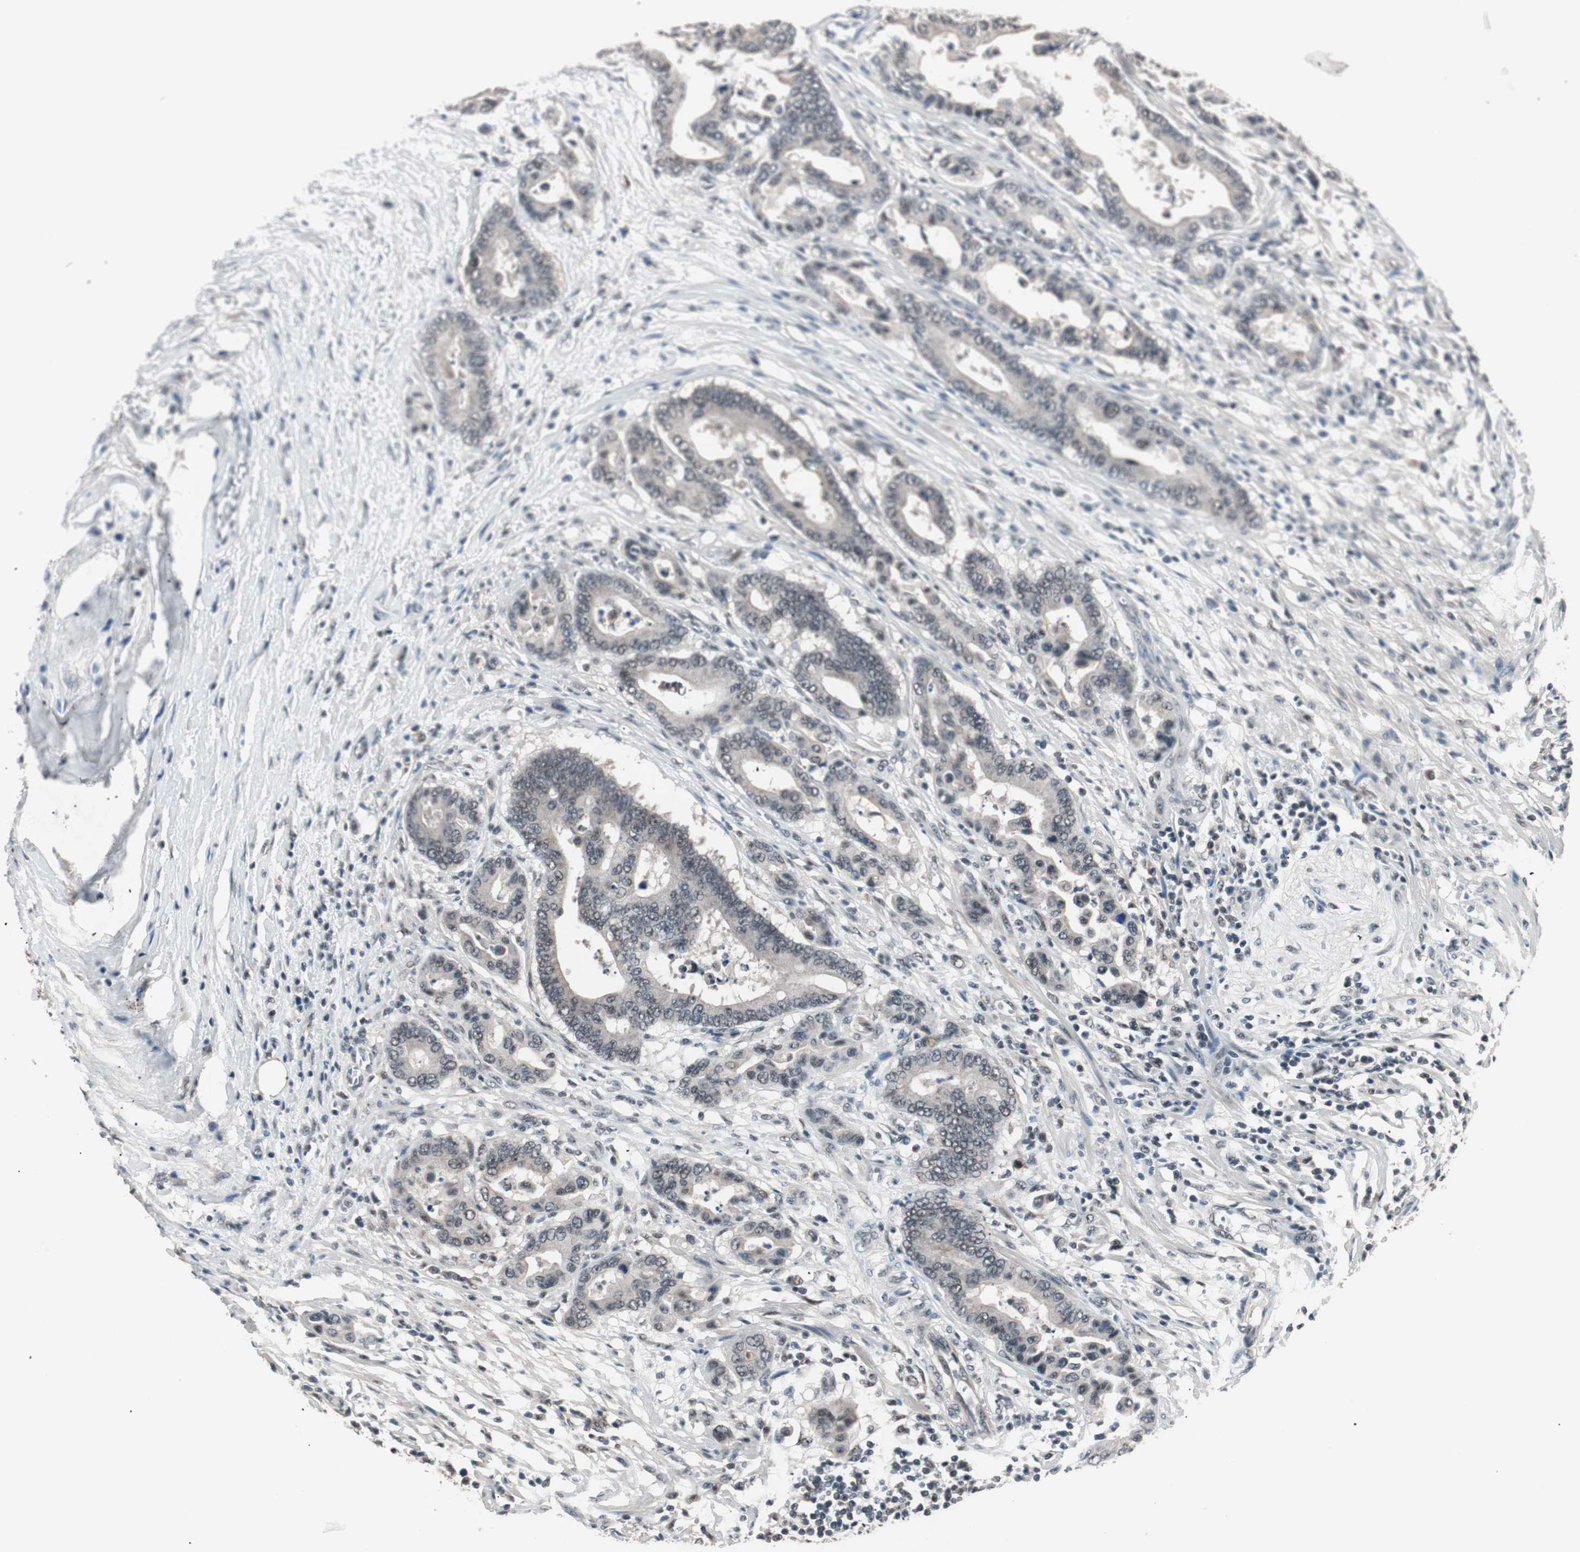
{"staining": {"intensity": "weak", "quantity": "<25%", "location": "cytoplasmic/membranous"}, "tissue": "colorectal cancer", "cell_type": "Tumor cells", "image_type": "cancer", "snomed": [{"axis": "morphology", "description": "Normal tissue, NOS"}, {"axis": "morphology", "description": "Adenocarcinoma, NOS"}, {"axis": "topography", "description": "Colon"}], "caption": "Tumor cells are negative for protein expression in human colorectal adenocarcinoma.", "gene": "NFRKB", "patient": {"sex": "male", "age": 82}}